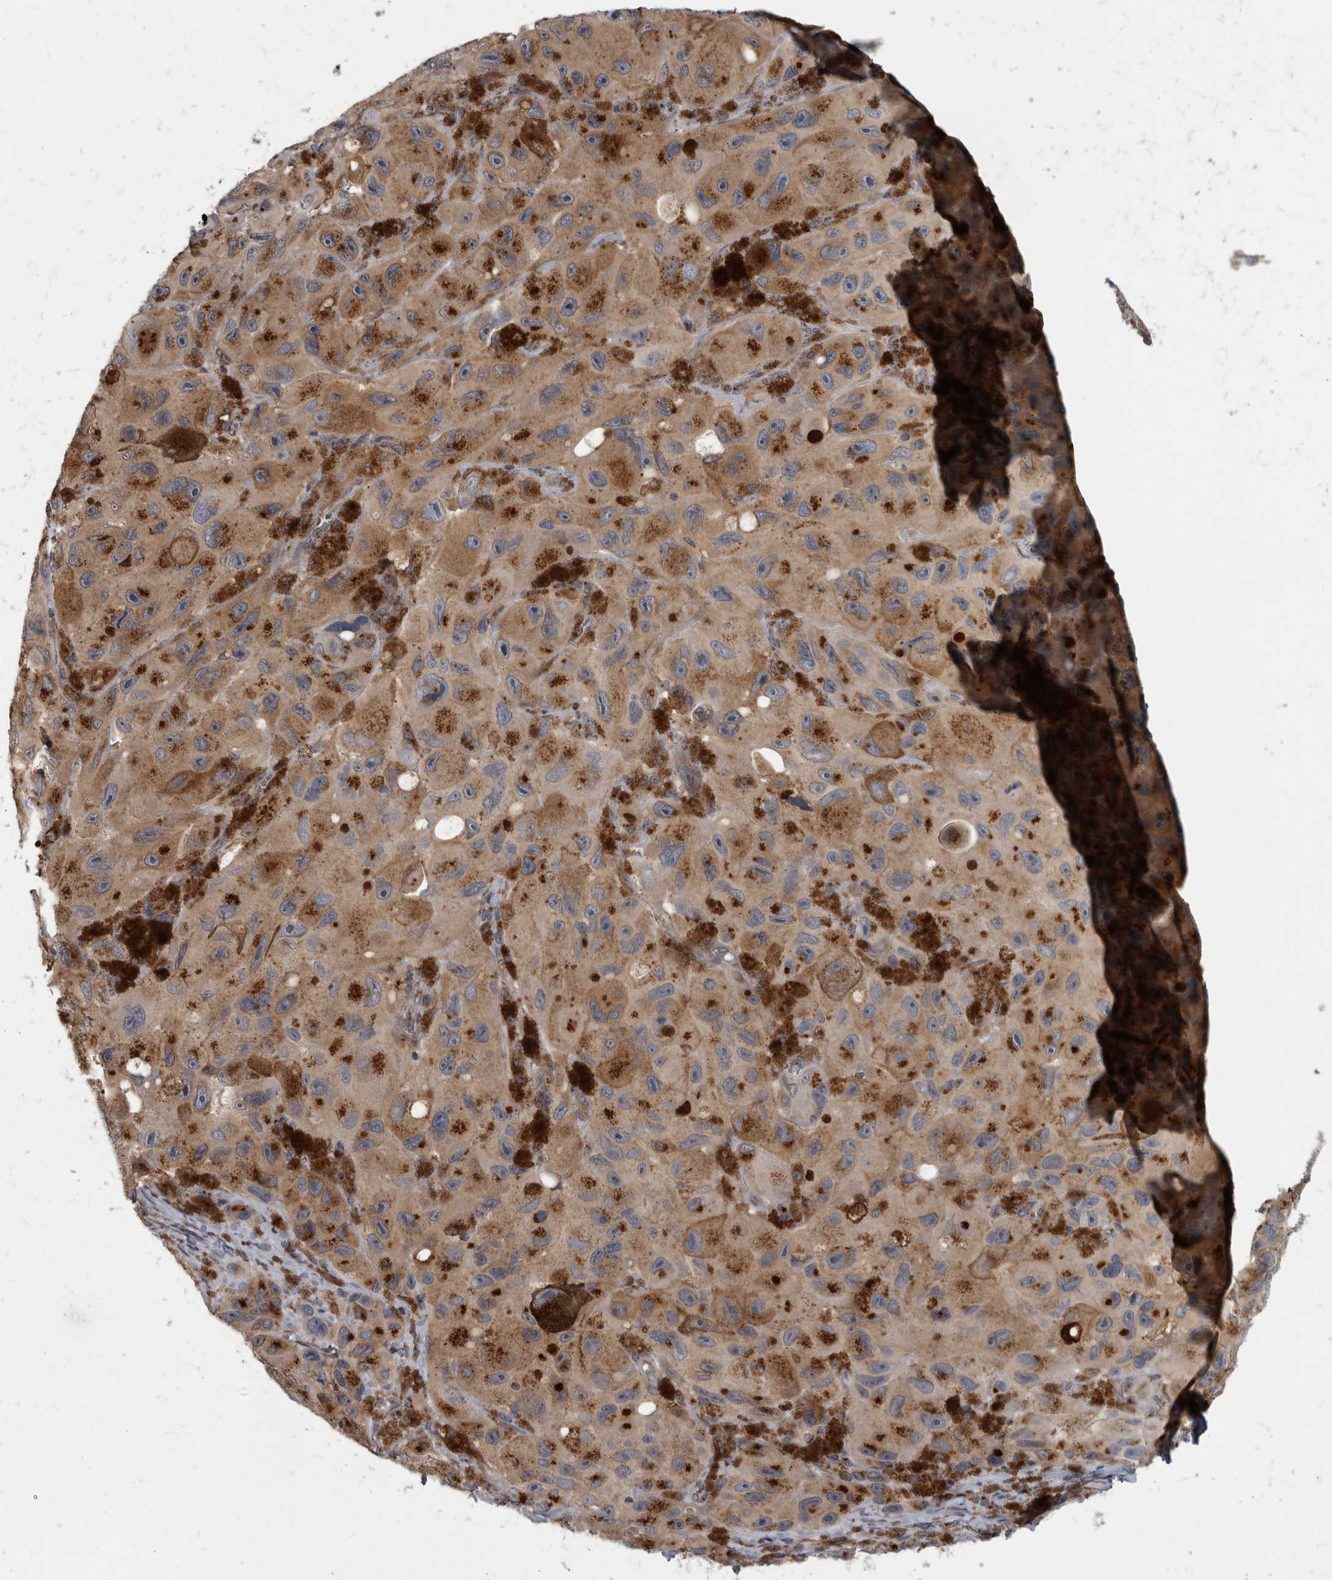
{"staining": {"intensity": "strong", "quantity": "25%-75%", "location": "cytoplasmic/membranous"}, "tissue": "melanoma", "cell_type": "Tumor cells", "image_type": "cancer", "snomed": [{"axis": "morphology", "description": "Malignant melanoma, NOS"}, {"axis": "topography", "description": "Skin"}], "caption": "Protein staining exhibits strong cytoplasmic/membranous positivity in approximately 25%-75% of tumor cells in melanoma. (brown staining indicates protein expression, while blue staining denotes nuclei).", "gene": "LMAN2L", "patient": {"sex": "female", "age": 73}}